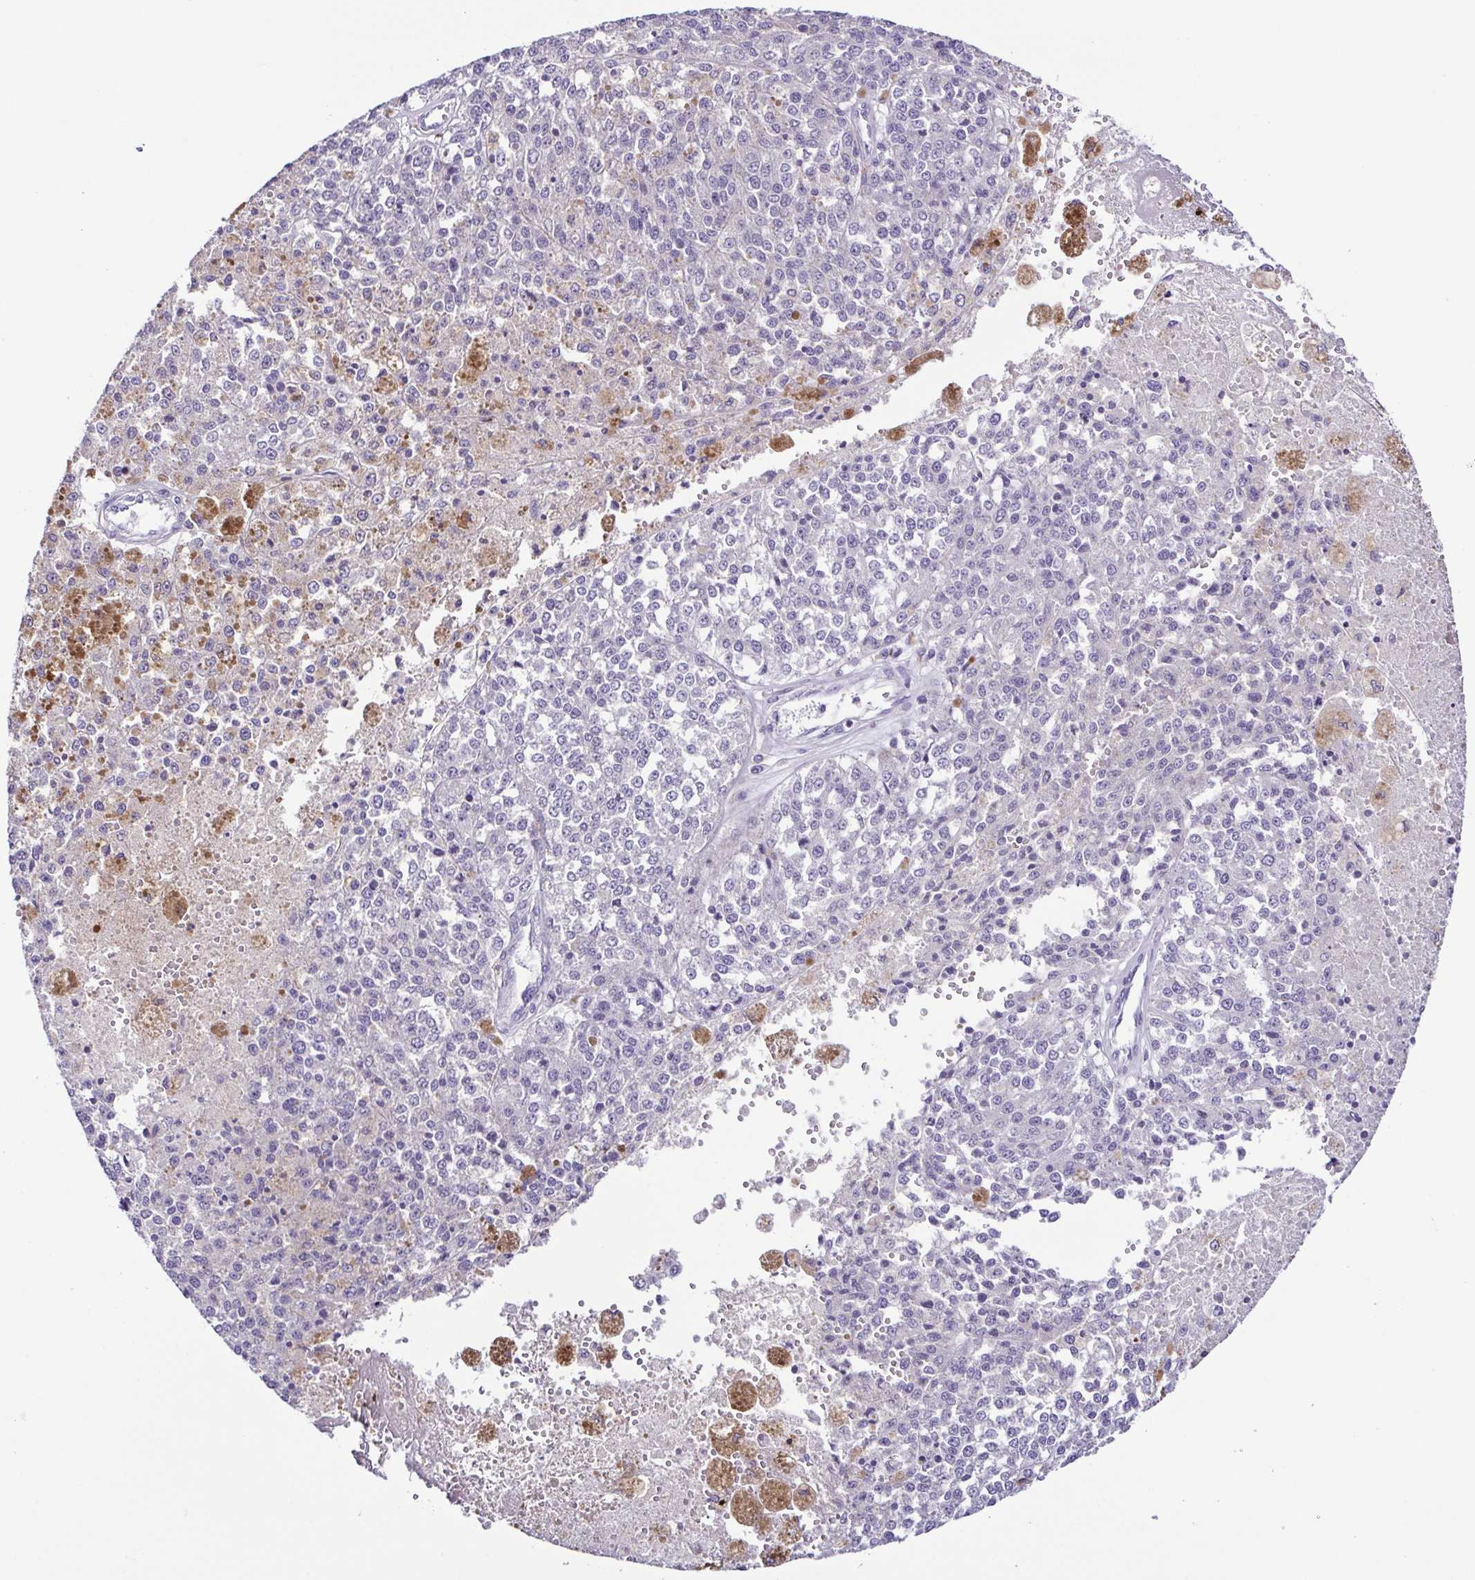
{"staining": {"intensity": "negative", "quantity": "none", "location": "none"}, "tissue": "melanoma", "cell_type": "Tumor cells", "image_type": "cancer", "snomed": [{"axis": "morphology", "description": "Malignant melanoma, Metastatic site"}, {"axis": "topography", "description": "Lymph node"}], "caption": "DAB immunohistochemical staining of melanoma displays no significant positivity in tumor cells.", "gene": "TERT", "patient": {"sex": "female", "age": 64}}